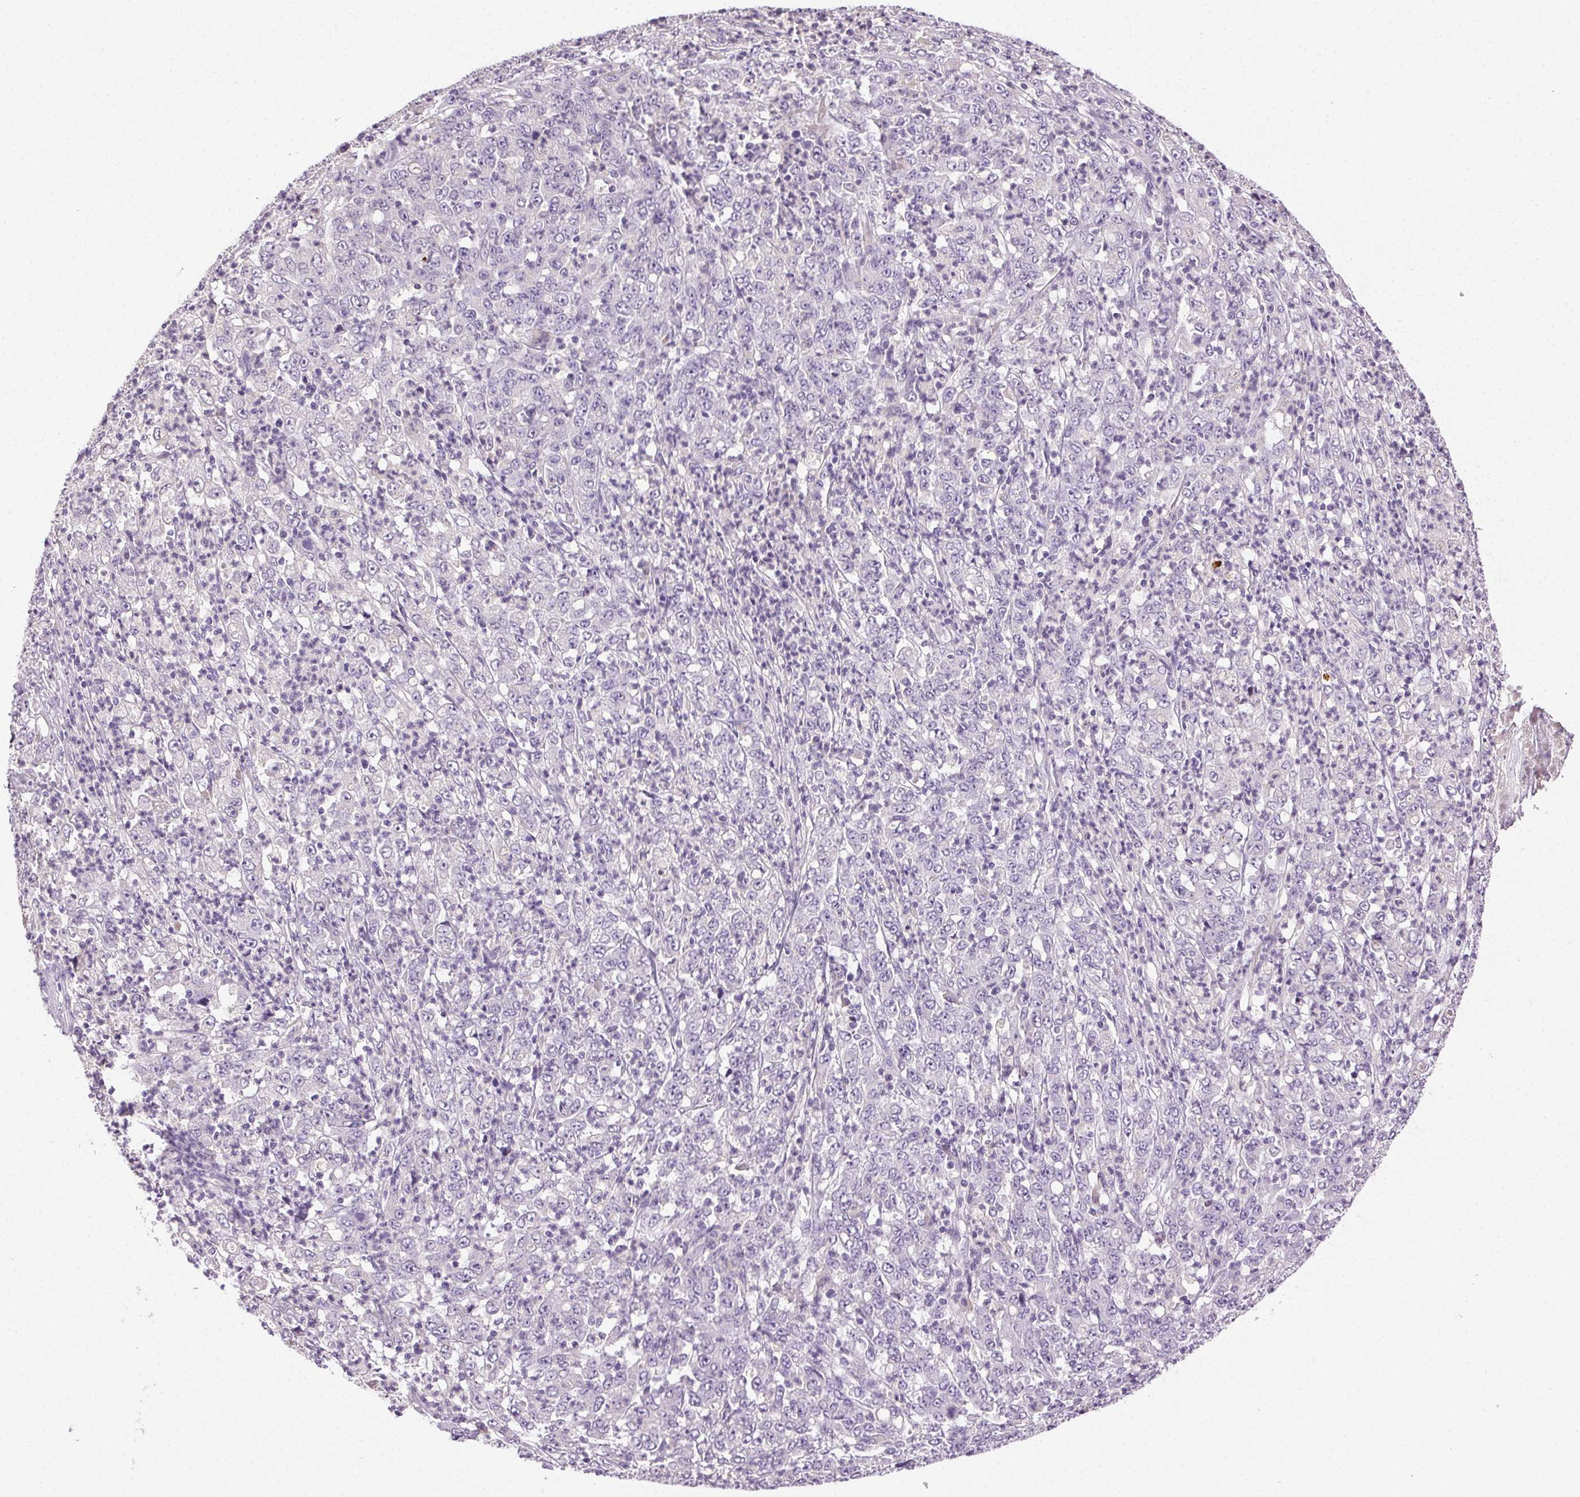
{"staining": {"intensity": "negative", "quantity": "none", "location": "none"}, "tissue": "stomach cancer", "cell_type": "Tumor cells", "image_type": "cancer", "snomed": [{"axis": "morphology", "description": "Adenocarcinoma, NOS"}, {"axis": "topography", "description": "Stomach, lower"}], "caption": "The histopathology image displays no staining of tumor cells in stomach adenocarcinoma. (Stains: DAB (3,3'-diaminobenzidine) immunohistochemistry (IHC) with hematoxylin counter stain, Microscopy: brightfield microscopy at high magnification).", "gene": "BPIFB2", "patient": {"sex": "female", "age": 71}}